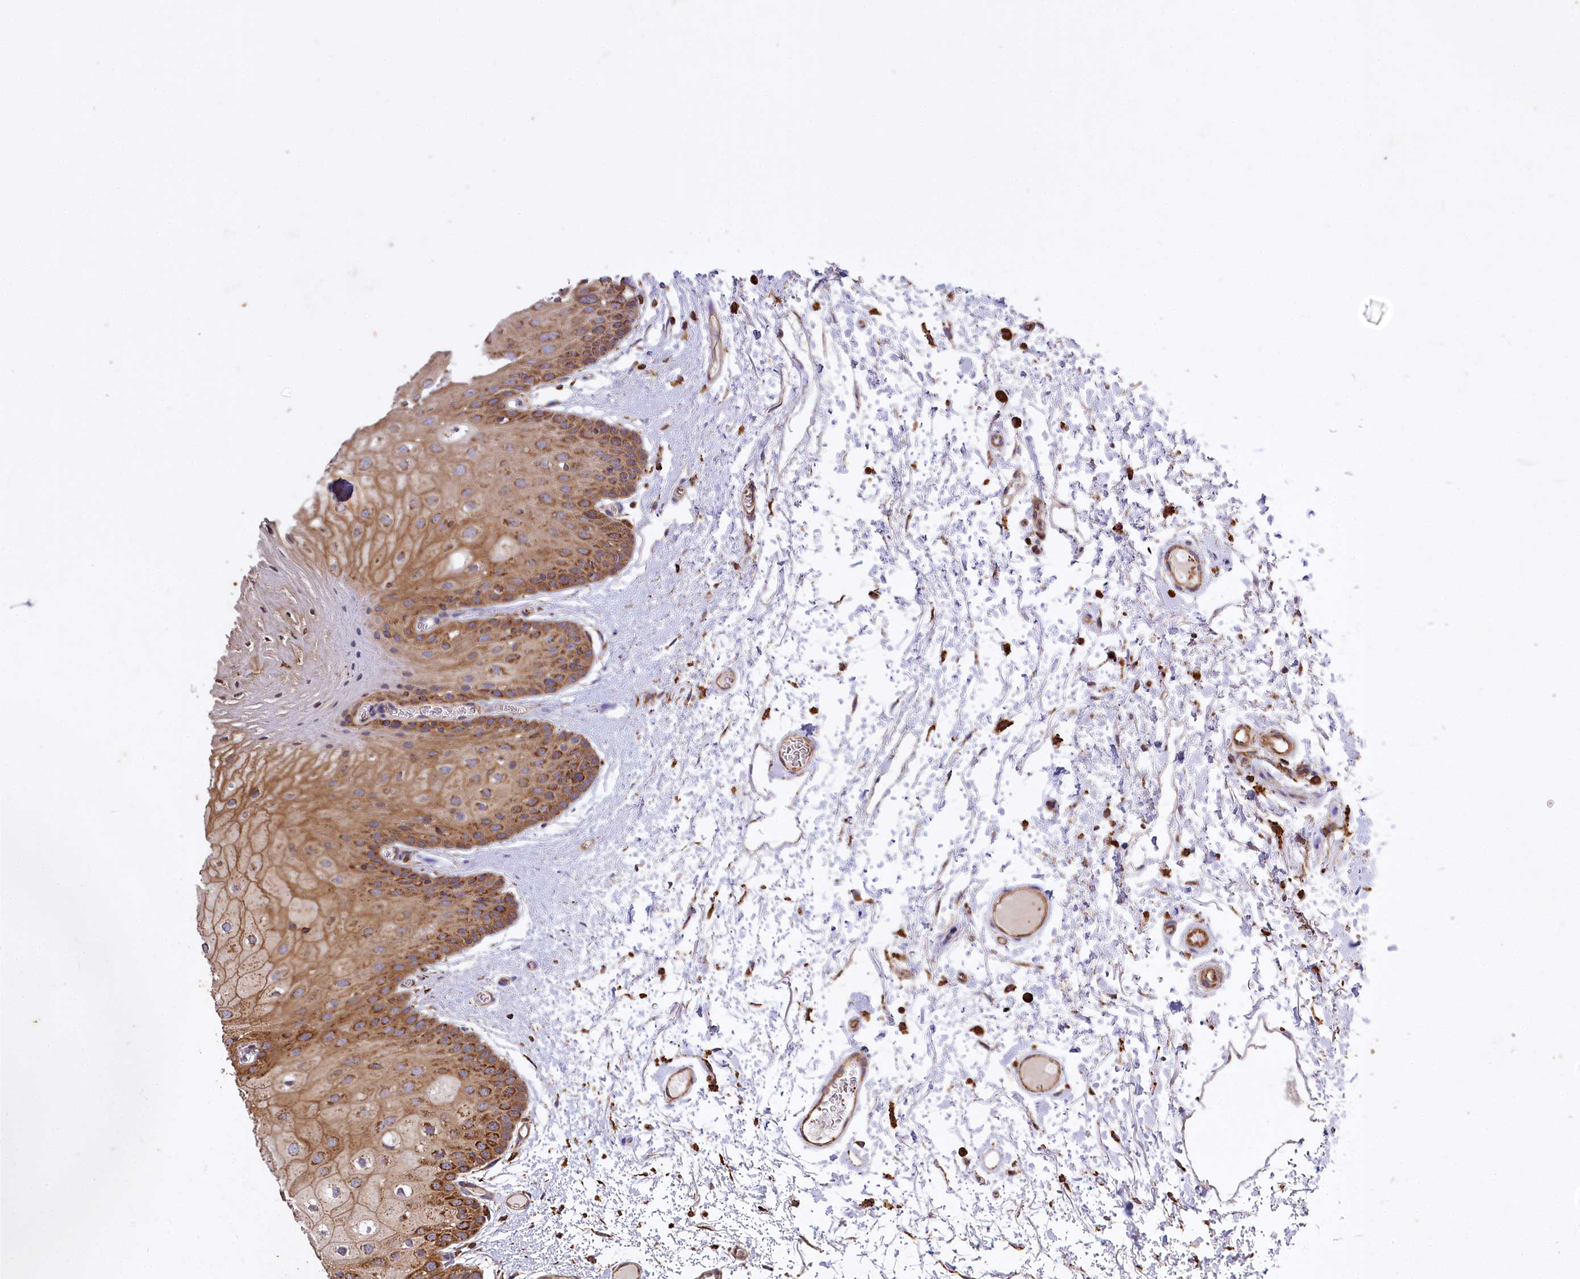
{"staining": {"intensity": "strong", "quantity": ">75%", "location": "cytoplasmic/membranous"}, "tissue": "oral mucosa", "cell_type": "Squamous epithelial cells", "image_type": "normal", "snomed": [{"axis": "morphology", "description": "Normal tissue, NOS"}, {"axis": "topography", "description": "Oral tissue"}, {"axis": "topography", "description": "Tounge, NOS"}], "caption": "Squamous epithelial cells demonstrate strong cytoplasmic/membranous staining in about >75% of cells in benign oral mucosa.", "gene": "CARD19", "patient": {"sex": "female", "age": 73}}